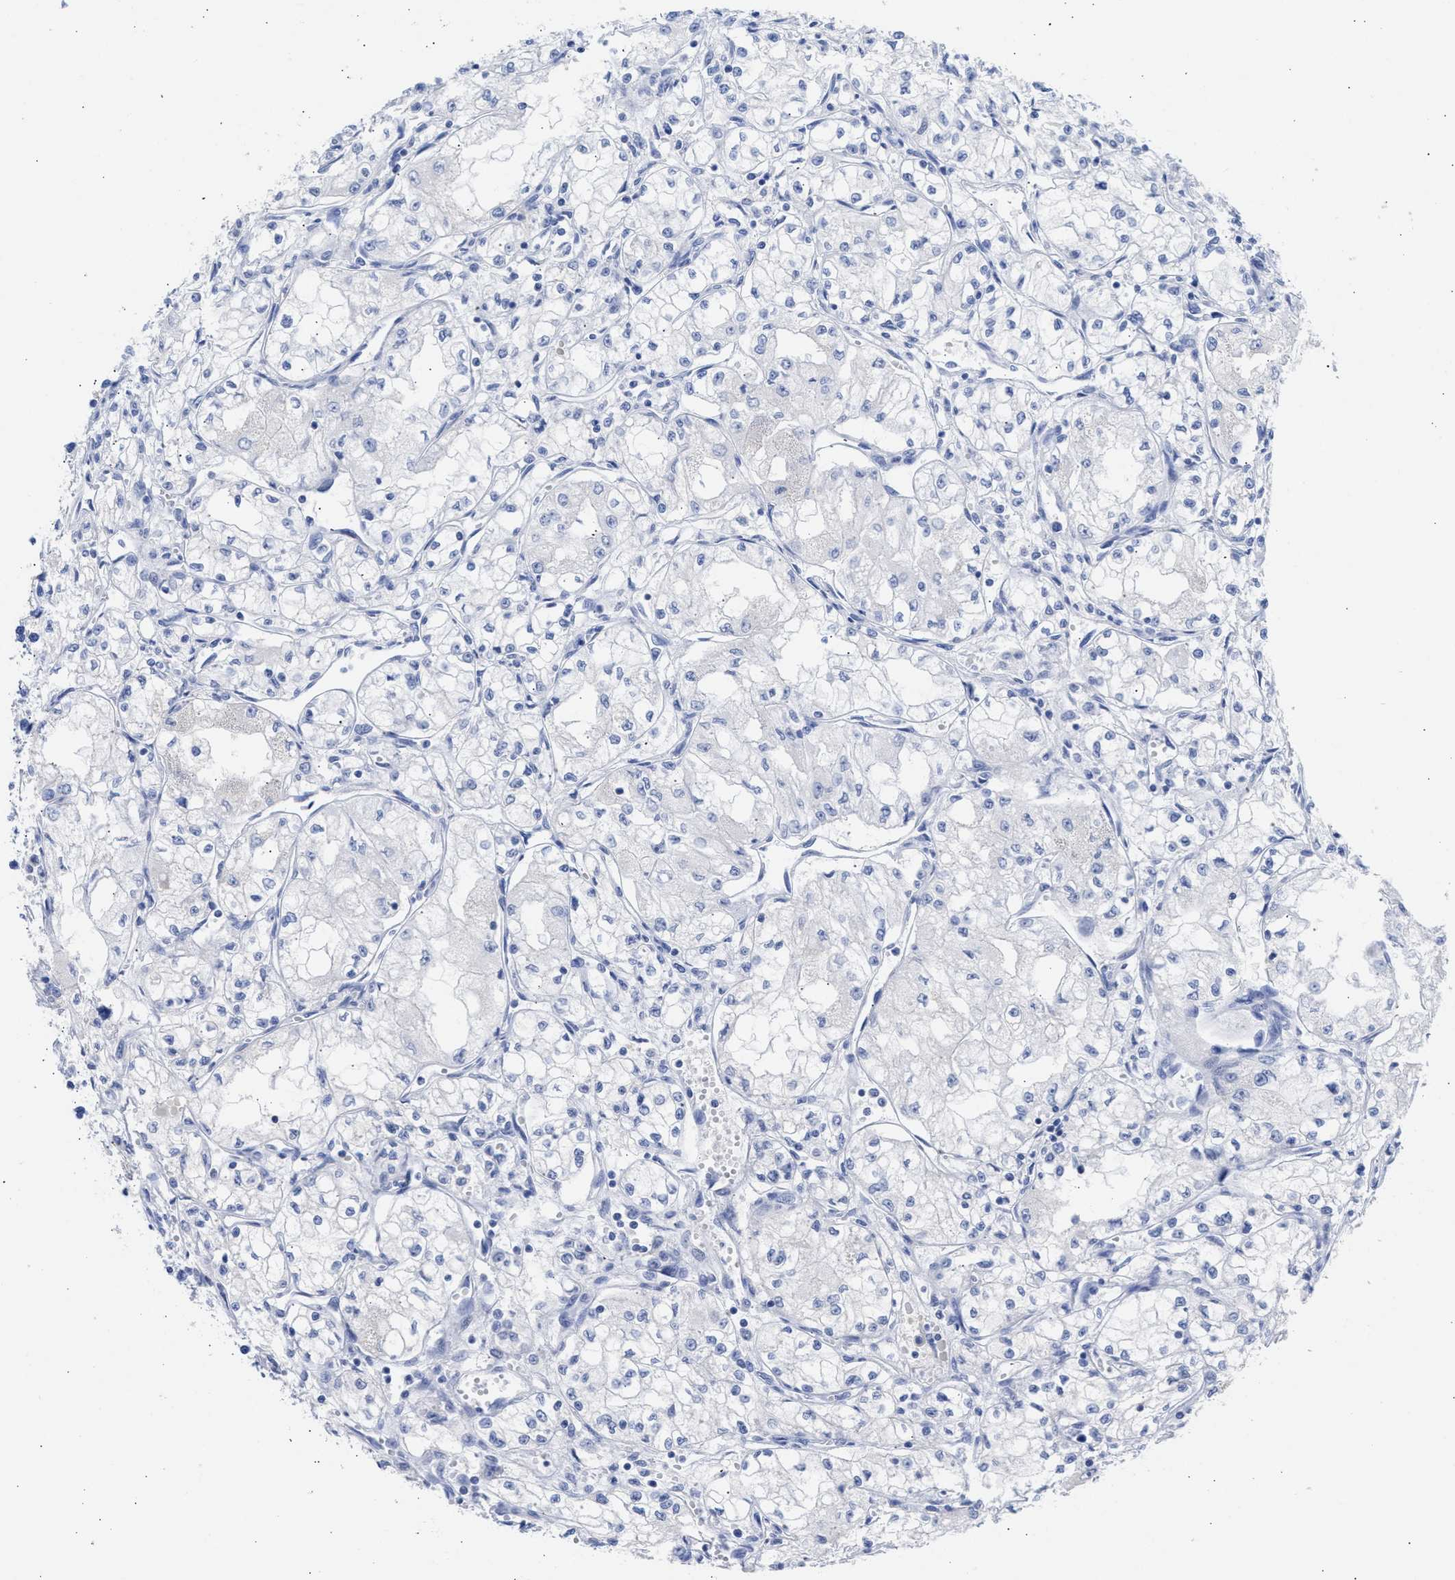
{"staining": {"intensity": "negative", "quantity": "none", "location": "none"}, "tissue": "renal cancer", "cell_type": "Tumor cells", "image_type": "cancer", "snomed": [{"axis": "morphology", "description": "Normal tissue, NOS"}, {"axis": "morphology", "description": "Adenocarcinoma, NOS"}, {"axis": "topography", "description": "Kidney"}], "caption": "Renal cancer stained for a protein using immunohistochemistry displays no expression tumor cells.", "gene": "NCAM1", "patient": {"sex": "male", "age": 59}}